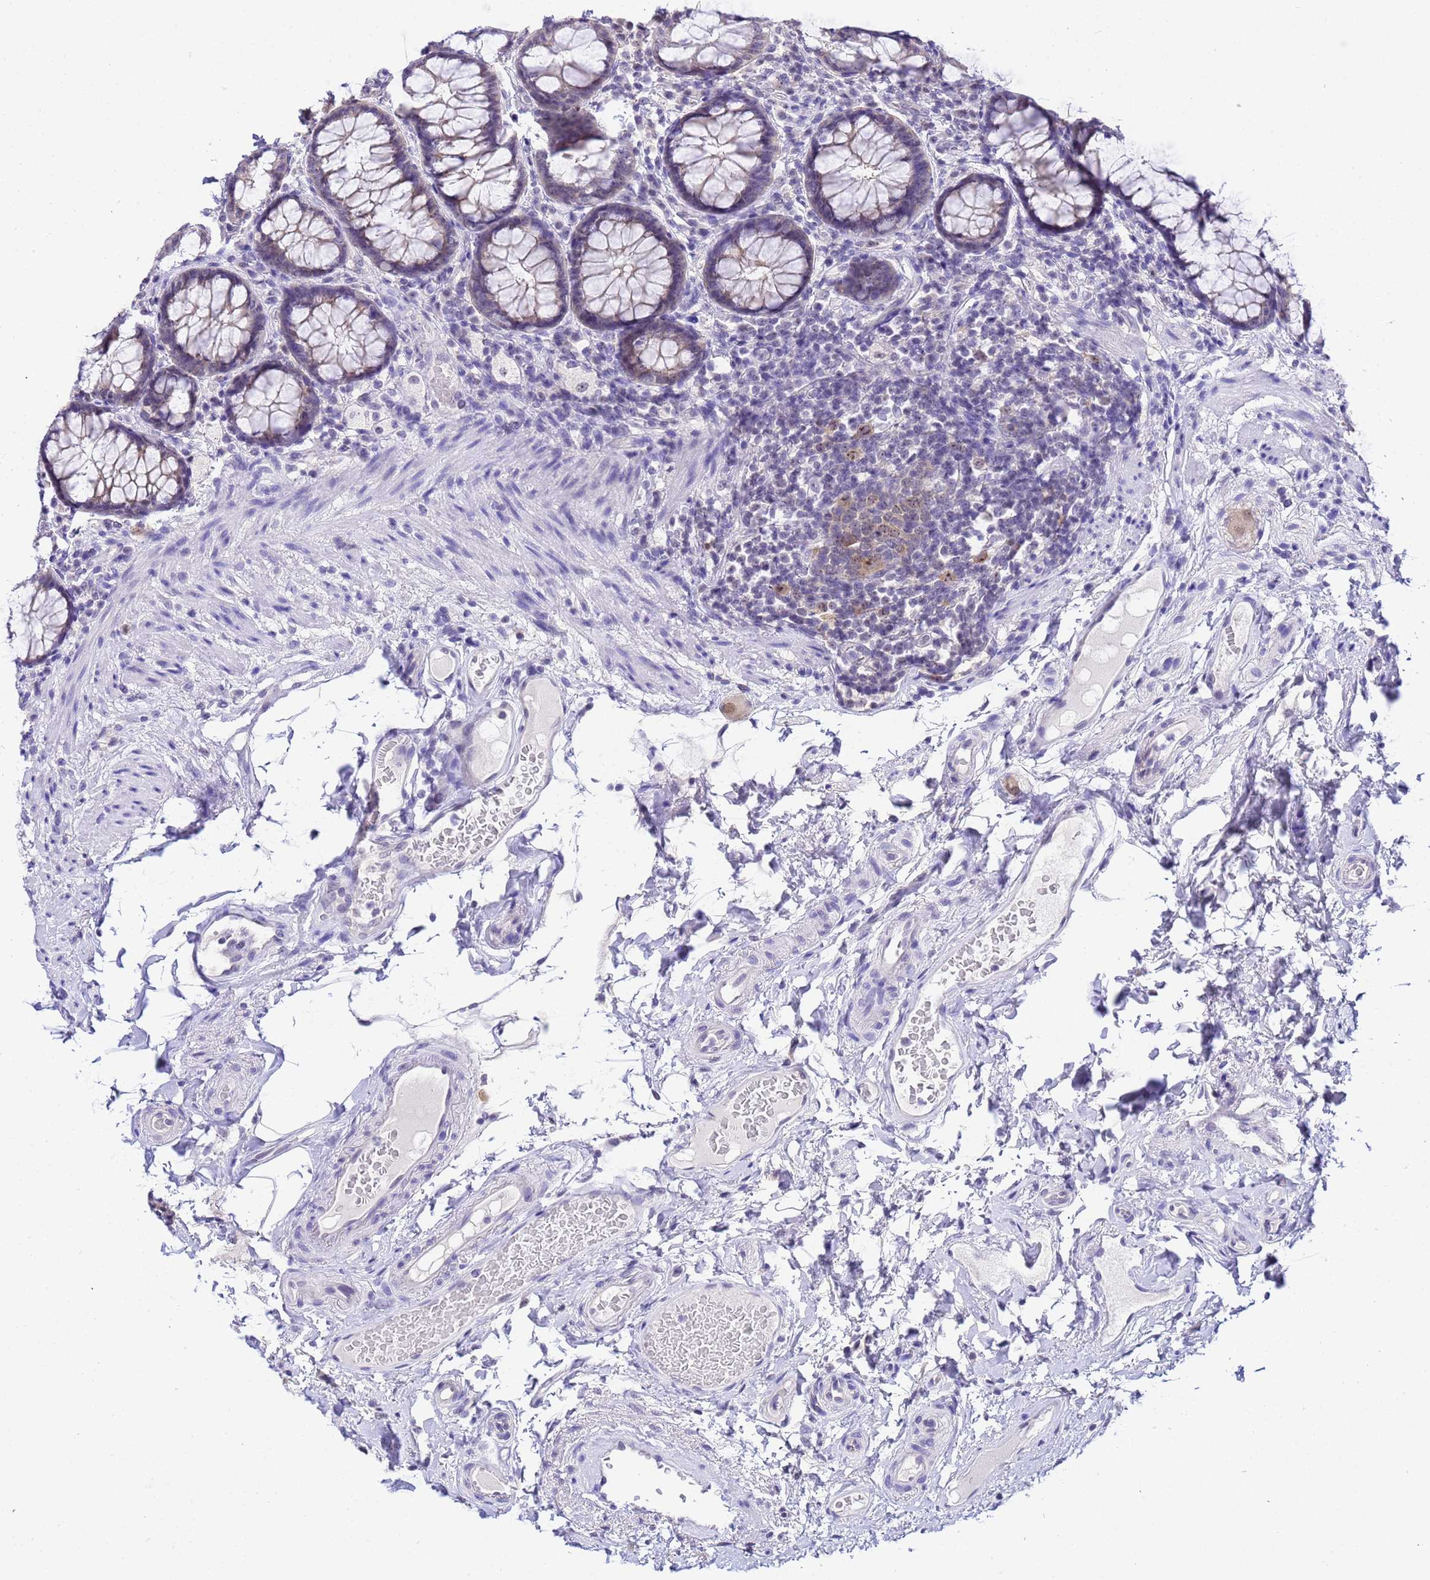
{"staining": {"intensity": "weak", "quantity": "25%-75%", "location": "cytoplasmic/membranous,nuclear"}, "tissue": "rectum", "cell_type": "Glandular cells", "image_type": "normal", "snomed": [{"axis": "morphology", "description": "Normal tissue, NOS"}, {"axis": "topography", "description": "Rectum"}], "caption": "Weak cytoplasmic/membranous,nuclear staining for a protein is seen in about 25%-75% of glandular cells of benign rectum using immunohistochemistry (IHC).", "gene": "ACTL6B", "patient": {"sex": "male", "age": 83}}